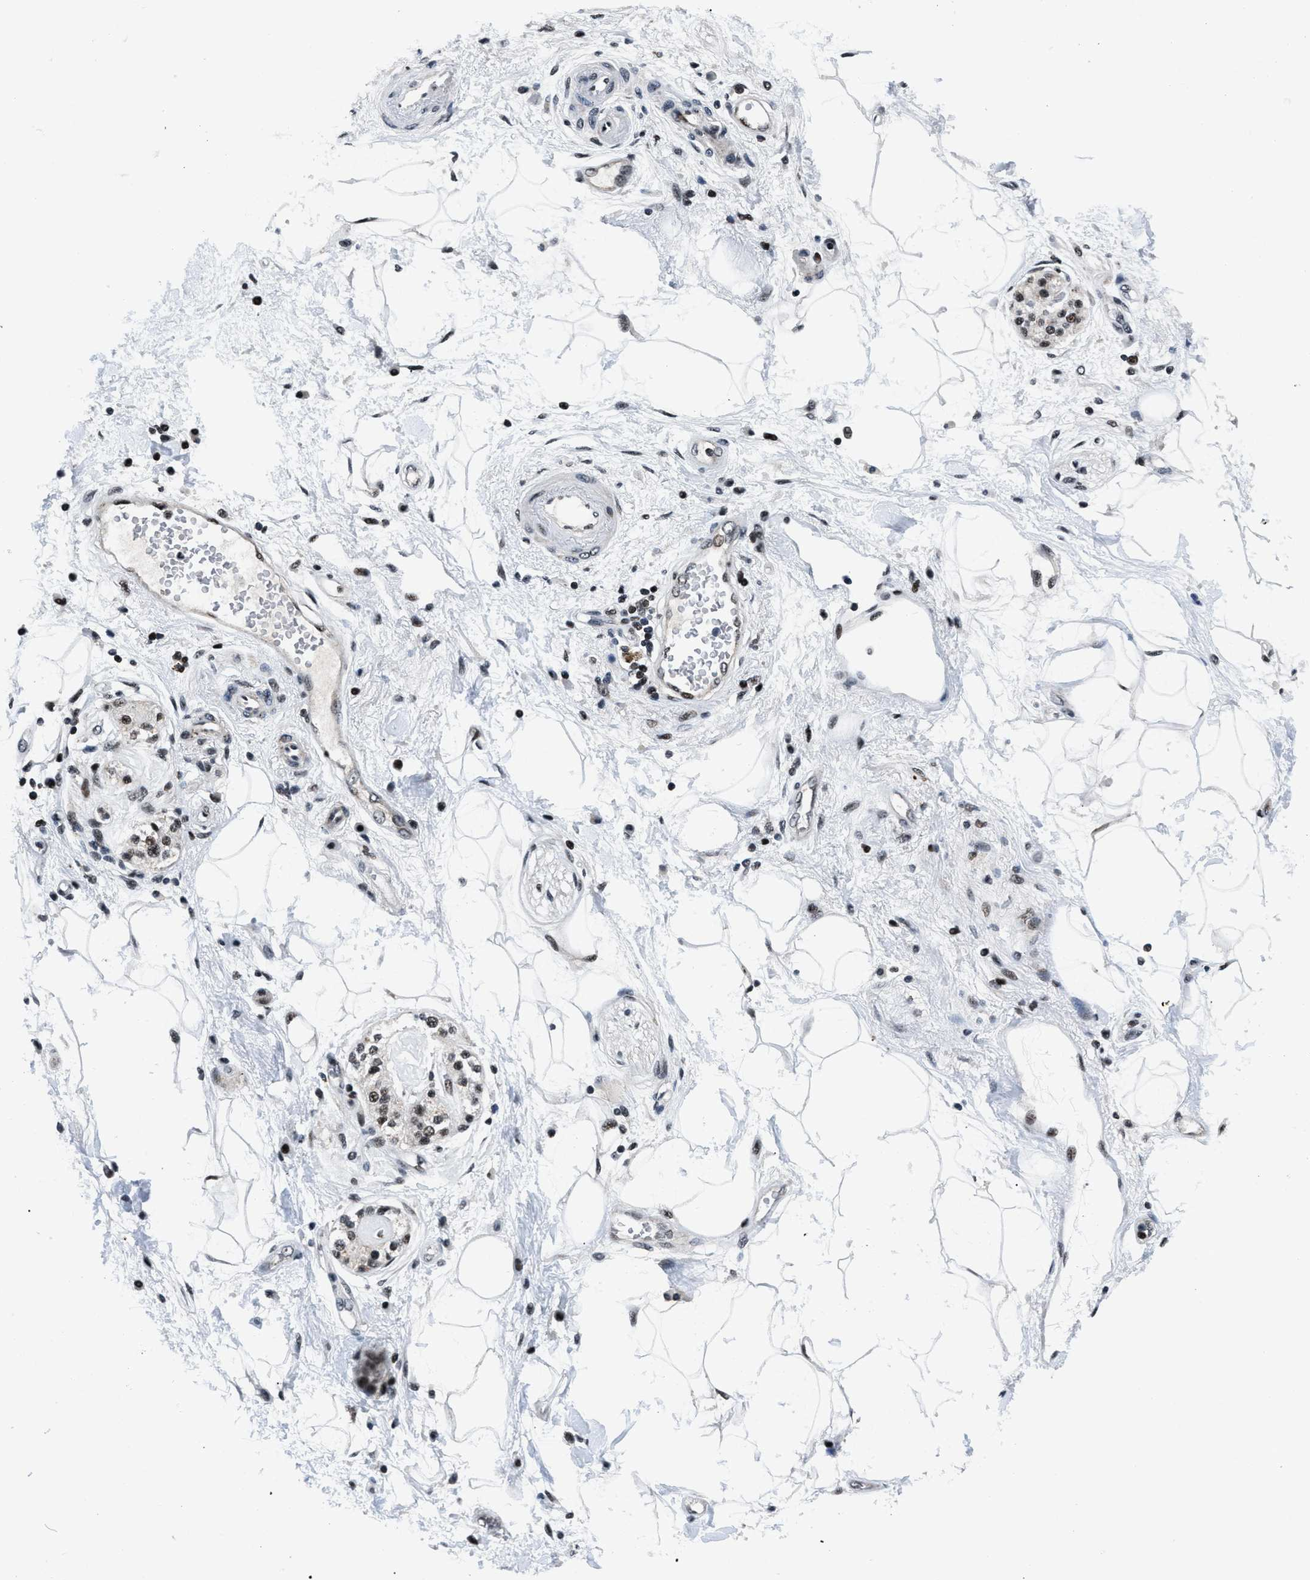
{"staining": {"intensity": "moderate", "quantity": "25%-75%", "location": "nuclear"}, "tissue": "adipose tissue", "cell_type": "Adipocytes", "image_type": "normal", "snomed": [{"axis": "morphology", "description": "Normal tissue, NOS"}, {"axis": "morphology", "description": "Adenocarcinoma, NOS"}, {"axis": "topography", "description": "Duodenum"}, {"axis": "topography", "description": "Peripheral nerve tissue"}], "caption": "A medium amount of moderate nuclear expression is seen in about 25%-75% of adipocytes in unremarkable adipose tissue.", "gene": "SMARCB1", "patient": {"sex": "female", "age": 60}}